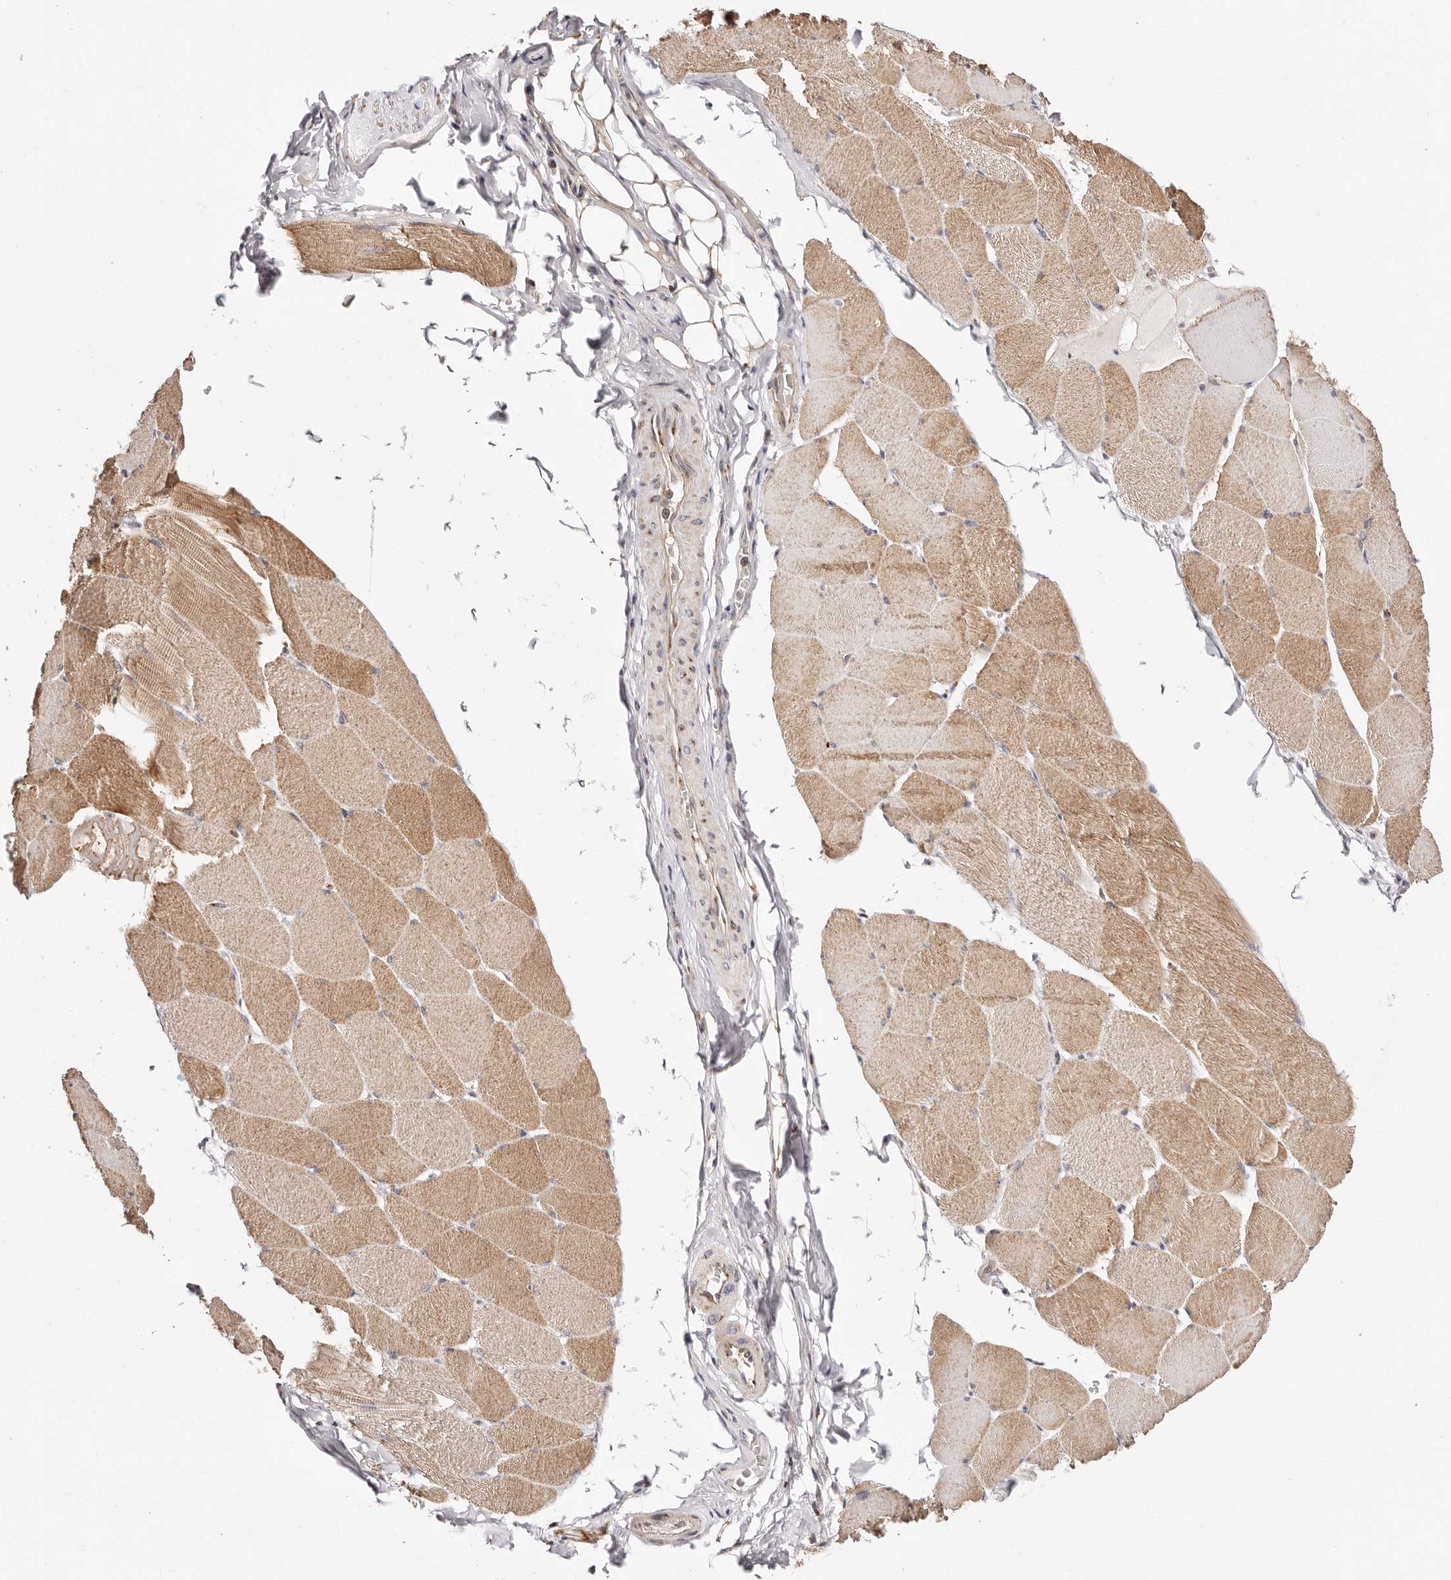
{"staining": {"intensity": "moderate", "quantity": ">75%", "location": "cytoplasmic/membranous"}, "tissue": "skeletal muscle", "cell_type": "Myocytes", "image_type": "normal", "snomed": [{"axis": "morphology", "description": "Normal tissue, NOS"}, {"axis": "topography", "description": "Skeletal muscle"}], "caption": "Moderate cytoplasmic/membranous expression for a protein is identified in about >75% of myocytes of benign skeletal muscle using IHC.", "gene": "MAPK6", "patient": {"sex": "male", "age": 62}}